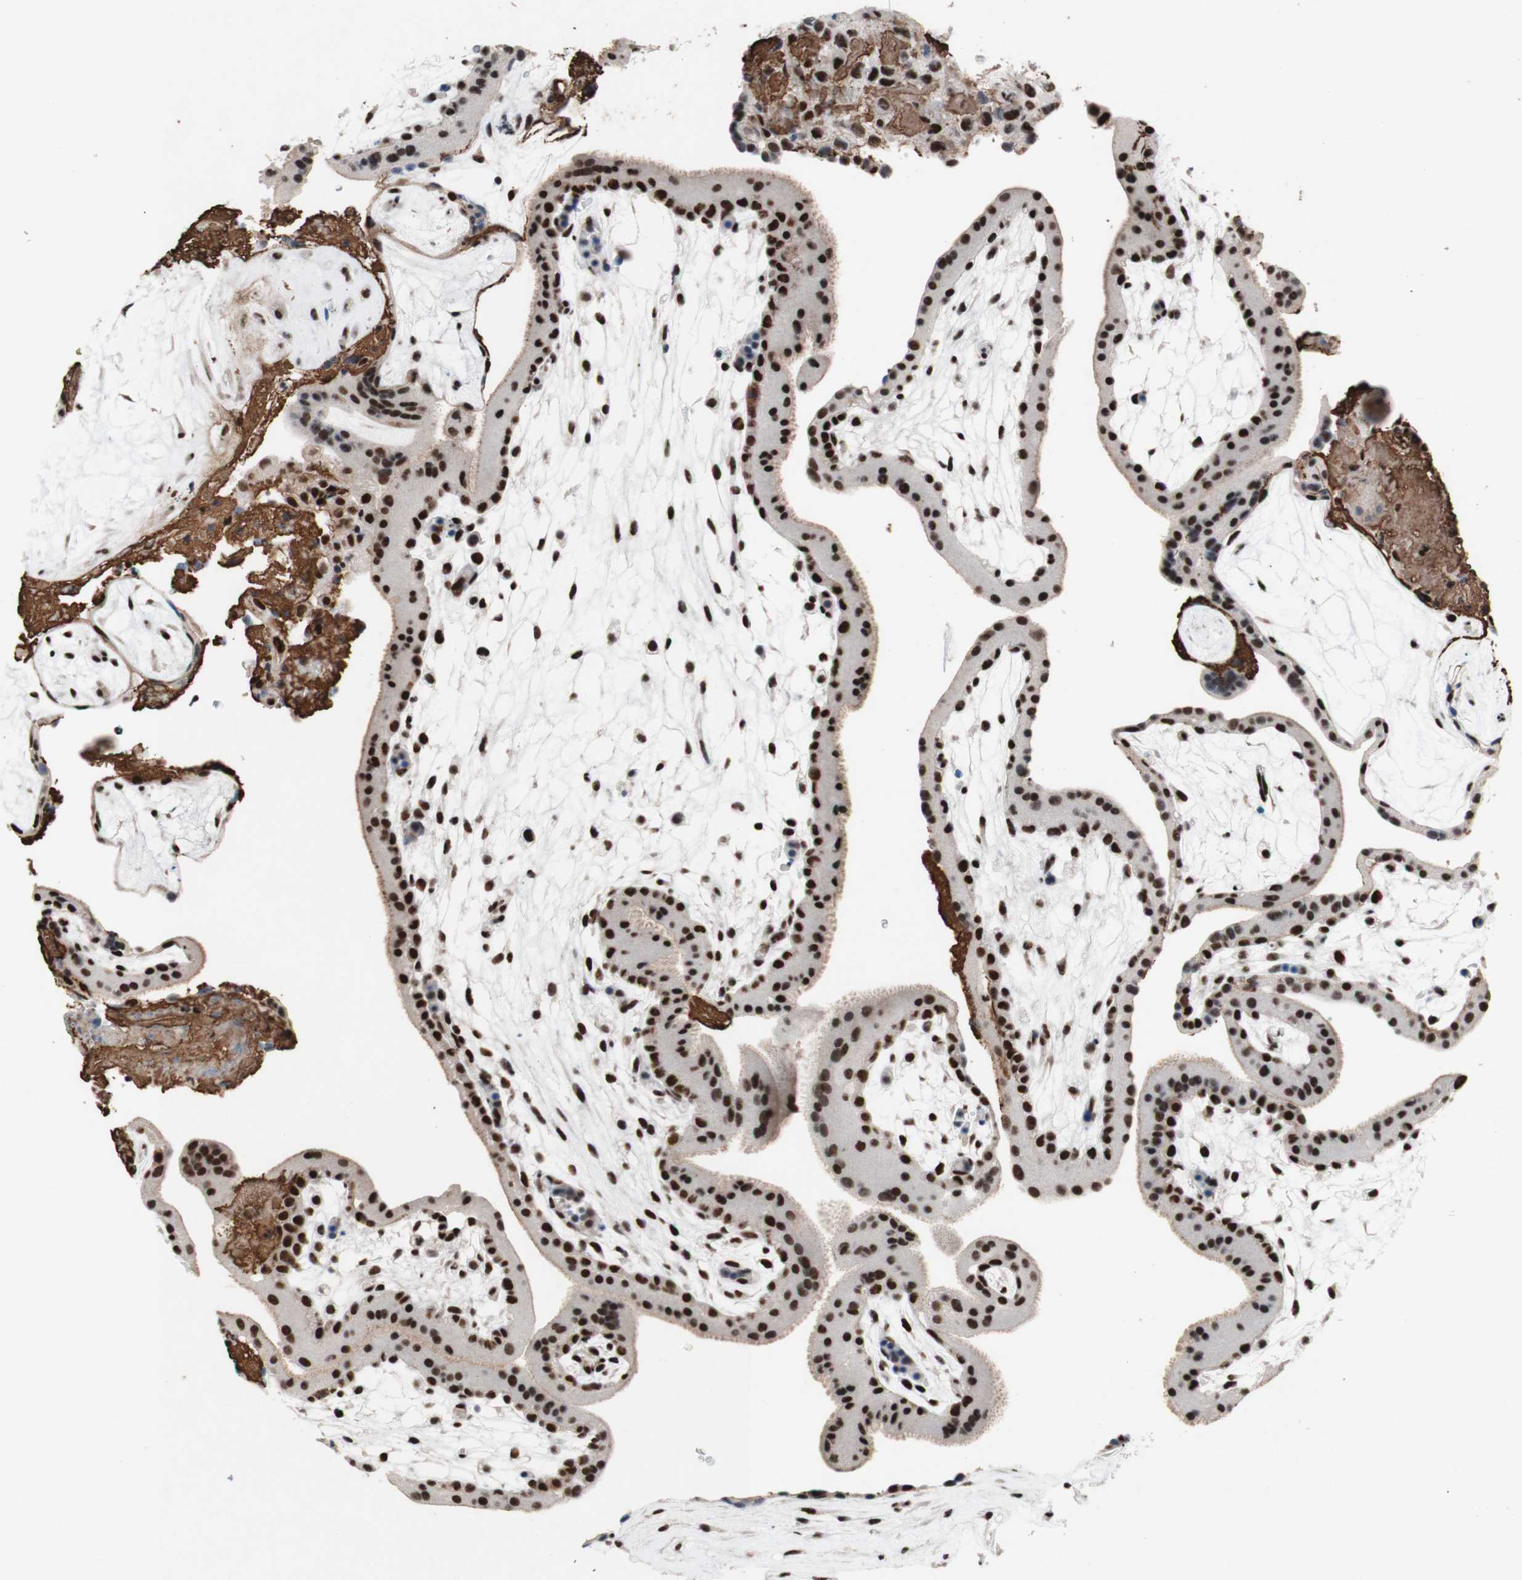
{"staining": {"intensity": "strong", "quantity": ">75%", "location": "nuclear"}, "tissue": "placenta", "cell_type": "Decidual cells", "image_type": "normal", "snomed": [{"axis": "morphology", "description": "Normal tissue, NOS"}, {"axis": "topography", "description": "Placenta"}], "caption": "Human placenta stained with a brown dye reveals strong nuclear positive positivity in approximately >75% of decidual cells.", "gene": "TLE1", "patient": {"sex": "female", "age": 19}}